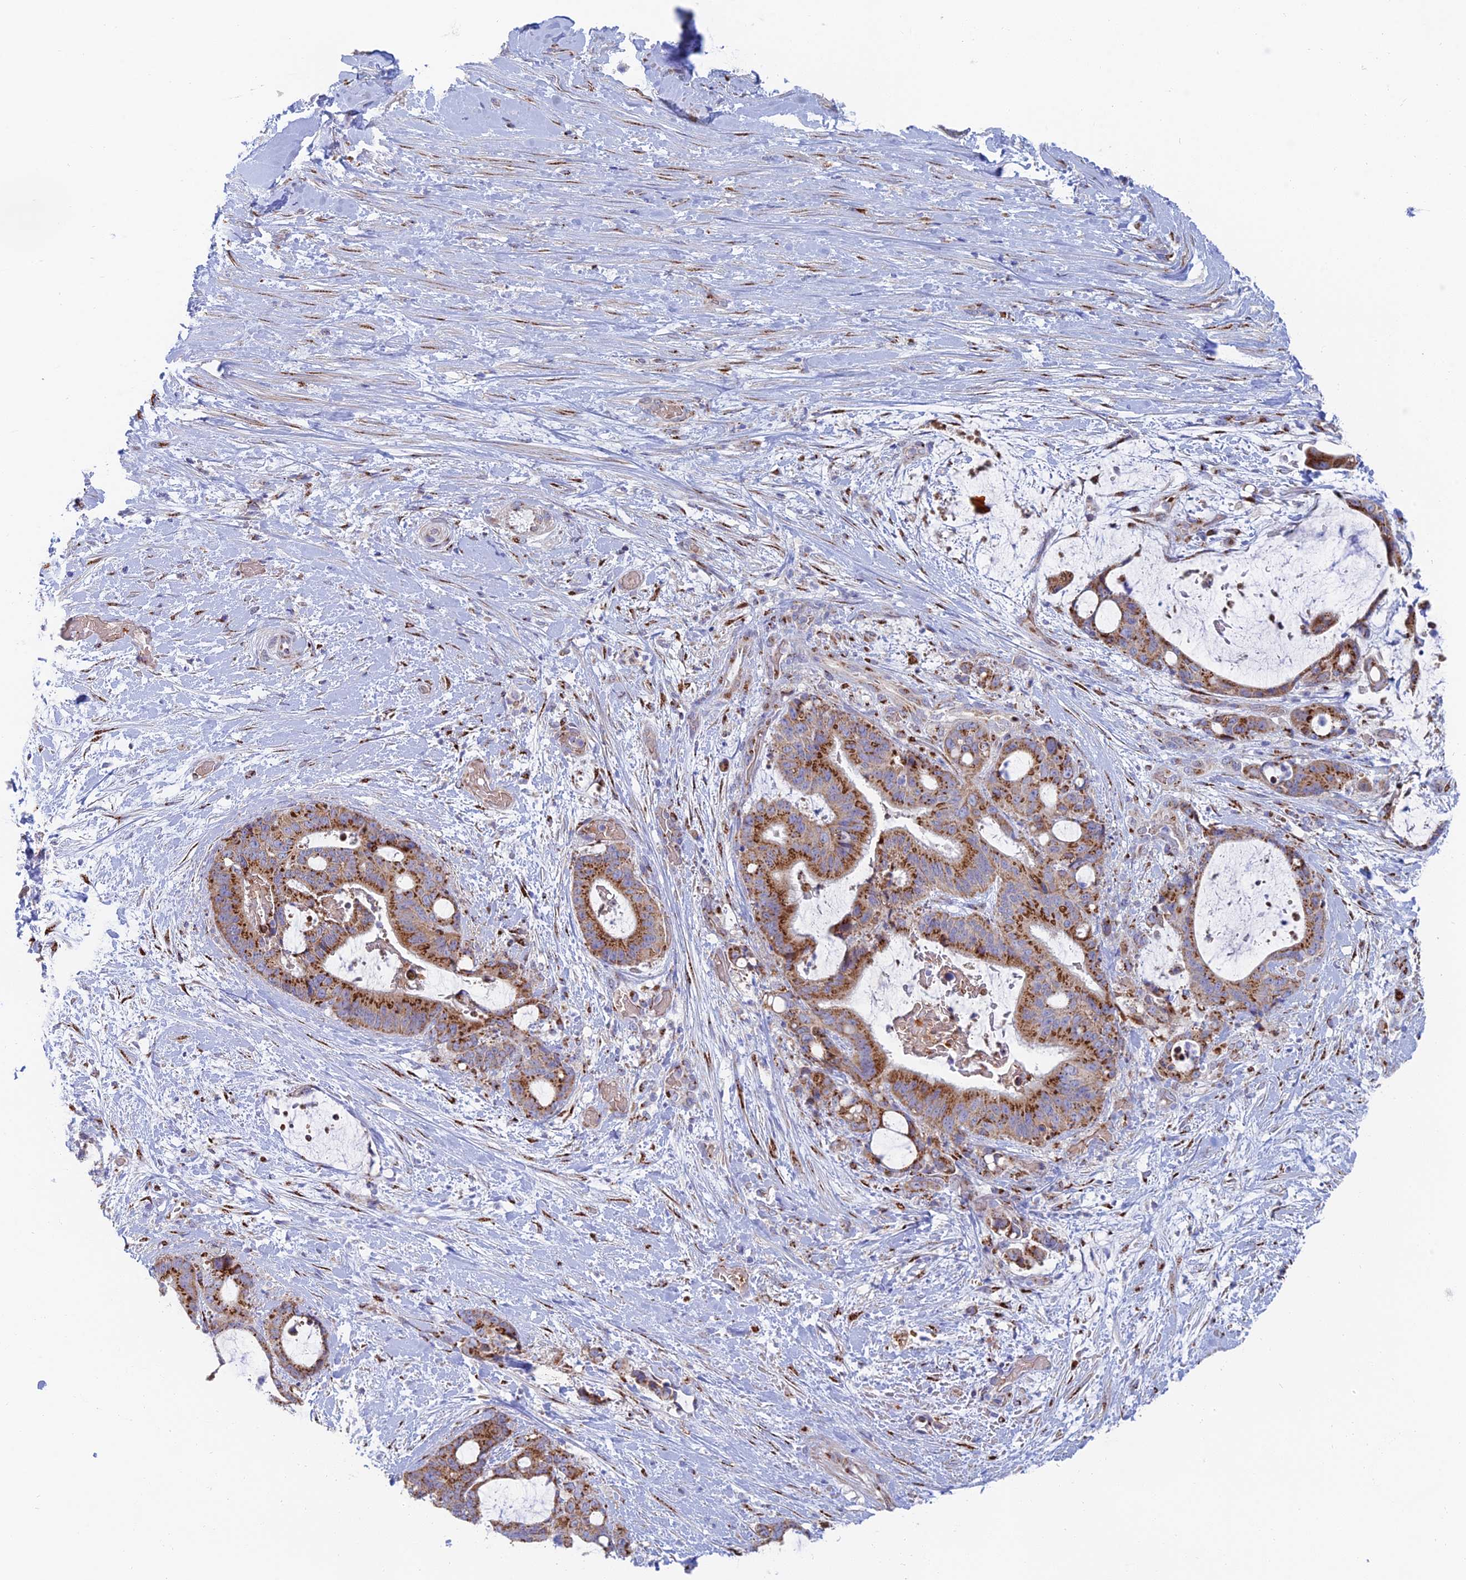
{"staining": {"intensity": "moderate", "quantity": ">75%", "location": "cytoplasmic/membranous"}, "tissue": "liver cancer", "cell_type": "Tumor cells", "image_type": "cancer", "snomed": [{"axis": "morphology", "description": "Normal tissue, NOS"}, {"axis": "morphology", "description": "Cholangiocarcinoma"}, {"axis": "topography", "description": "Liver"}, {"axis": "topography", "description": "Peripheral nerve tissue"}], "caption": "Immunohistochemistry (IHC) staining of liver cancer (cholangiocarcinoma), which shows medium levels of moderate cytoplasmic/membranous positivity in approximately >75% of tumor cells indicating moderate cytoplasmic/membranous protein staining. The staining was performed using DAB (brown) for protein detection and nuclei were counterstained in hematoxylin (blue).", "gene": "HS2ST1", "patient": {"sex": "female", "age": 73}}